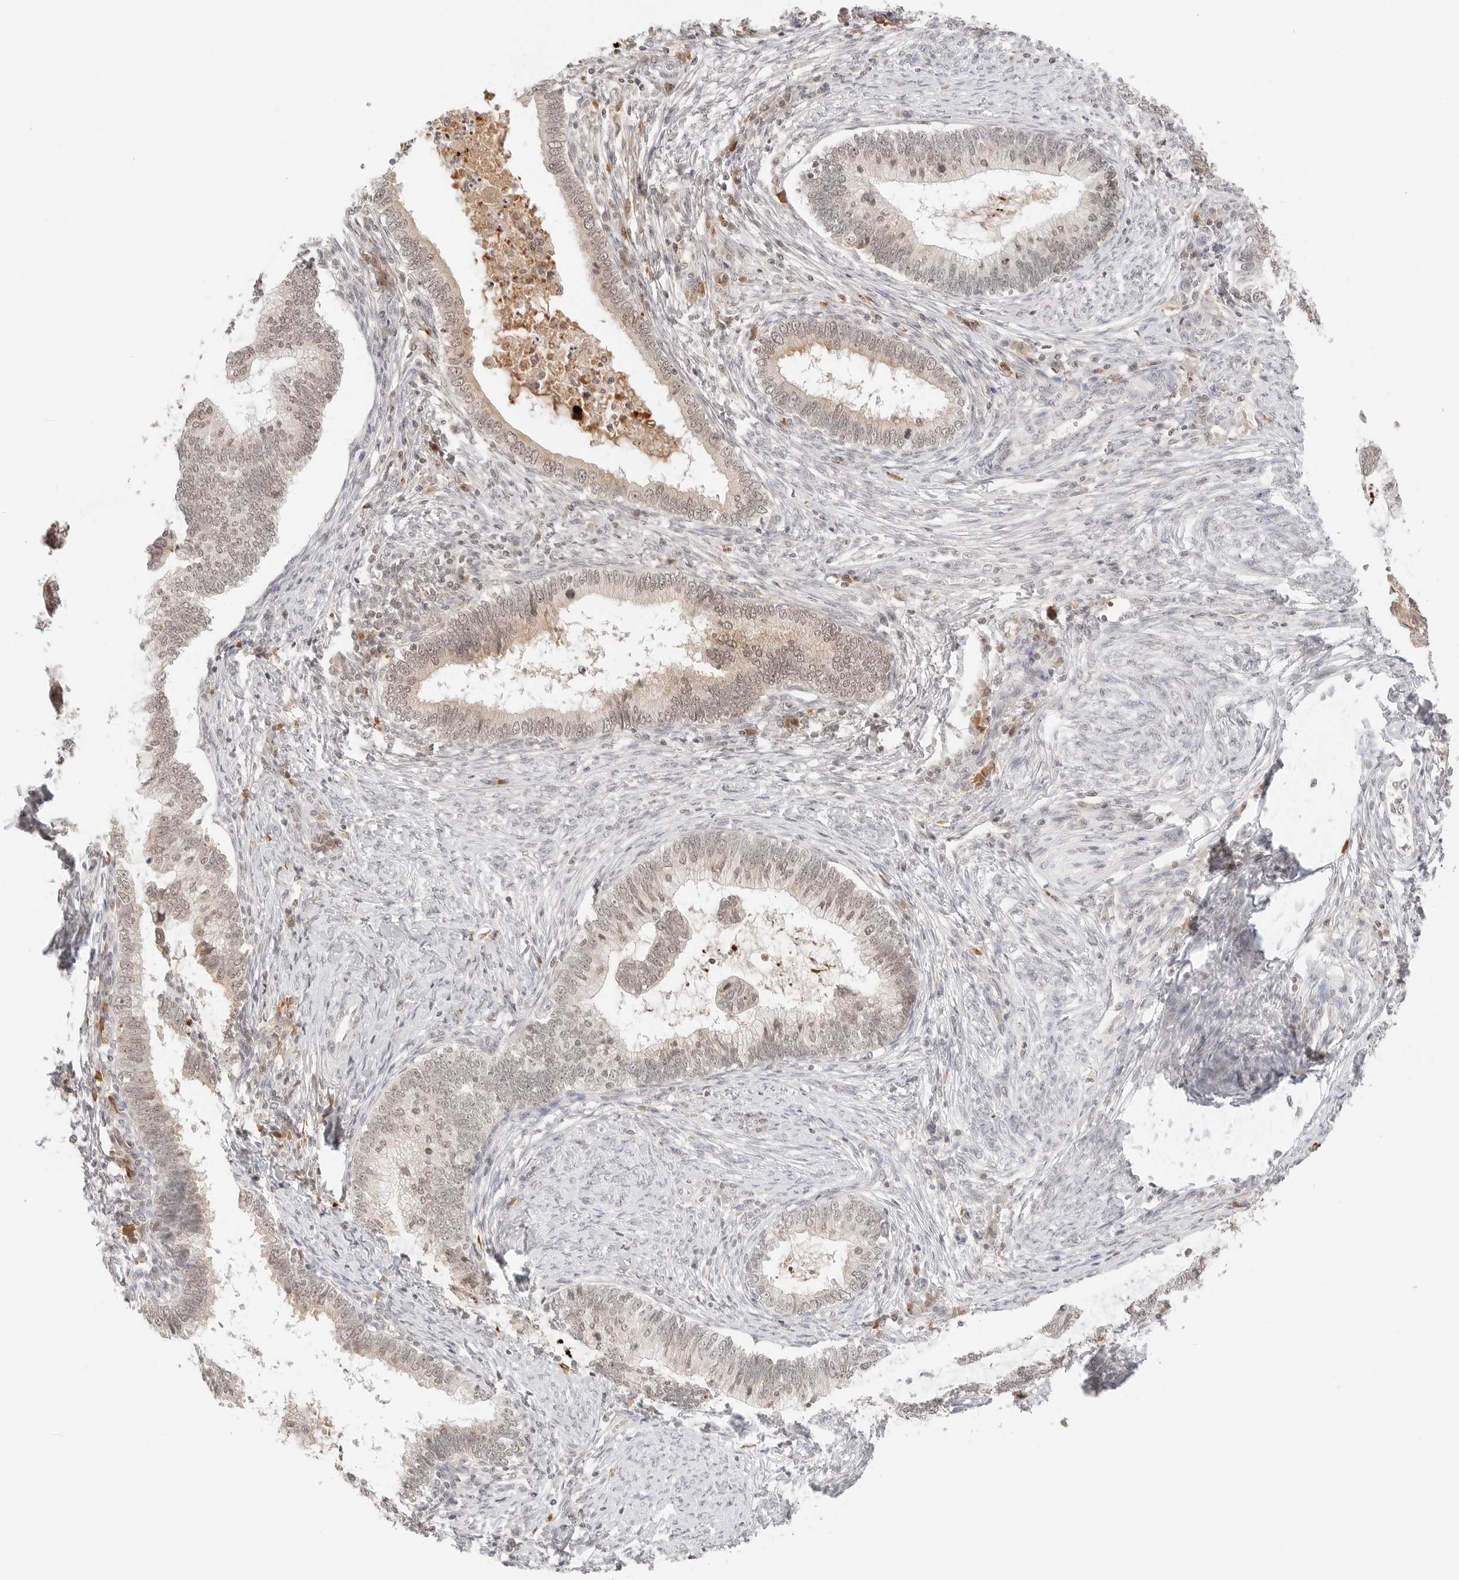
{"staining": {"intensity": "weak", "quantity": ">75%", "location": "cytoplasmic/membranous,nuclear"}, "tissue": "cervical cancer", "cell_type": "Tumor cells", "image_type": "cancer", "snomed": [{"axis": "morphology", "description": "Adenocarcinoma, NOS"}, {"axis": "topography", "description": "Cervix"}], "caption": "Immunohistochemistry (DAB) staining of adenocarcinoma (cervical) reveals weak cytoplasmic/membranous and nuclear protein positivity in about >75% of tumor cells.", "gene": "SEPTIN4", "patient": {"sex": "female", "age": 36}}